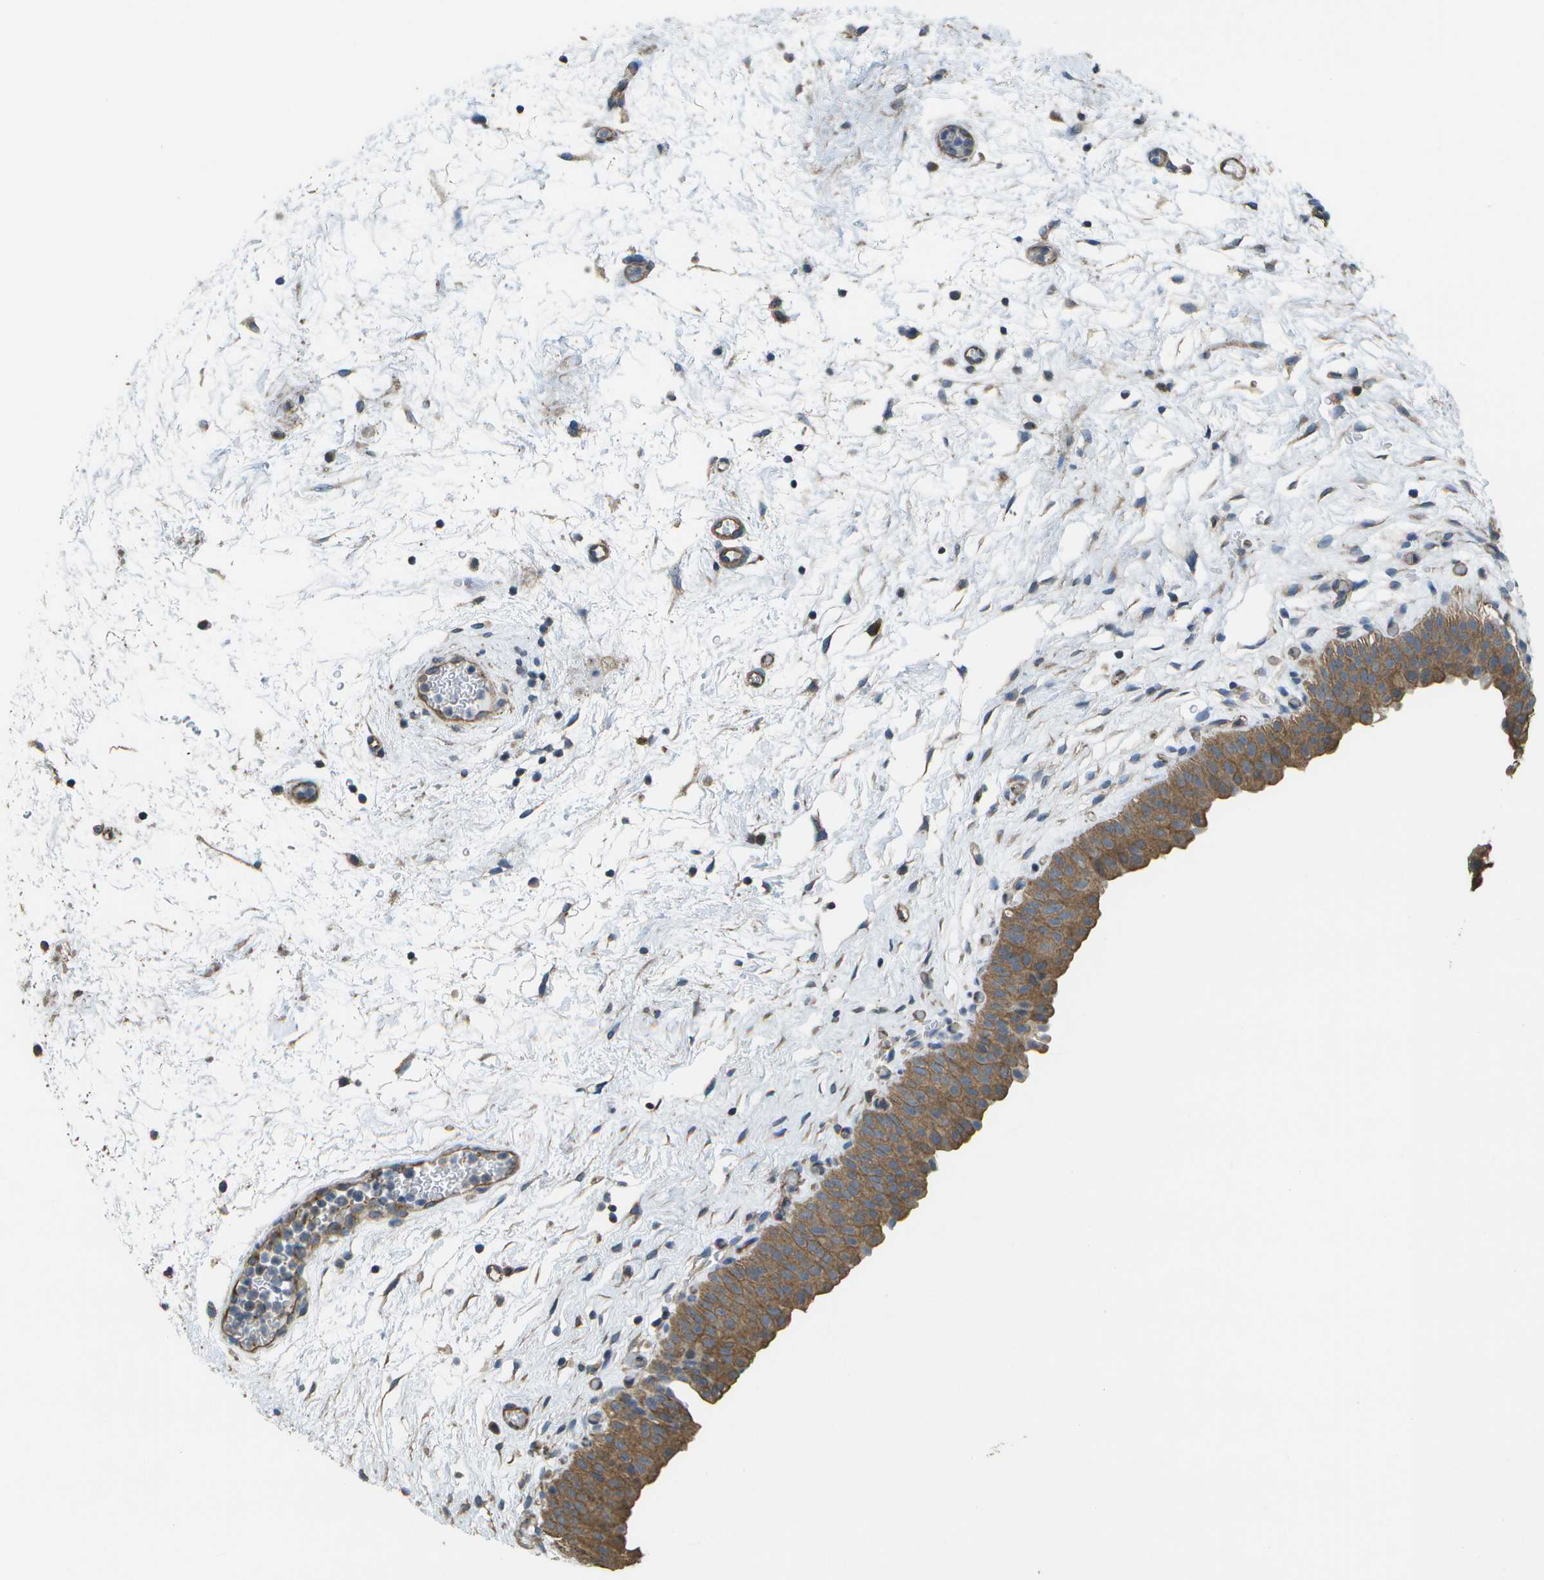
{"staining": {"intensity": "moderate", "quantity": ">75%", "location": "cytoplasmic/membranous"}, "tissue": "urinary bladder", "cell_type": "Urothelial cells", "image_type": "normal", "snomed": [{"axis": "morphology", "description": "Normal tissue, NOS"}, {"axis": "topography", "description": "Urinary bladder"}], "caption": "A high-resolution photomicrograph shows immunohistochemistry staining of unremarkable urinary bladder, which demonstrates moderate cytoplasmic/membranous expression in approximately >75% of urothelial cells.", "gene": "CLNS1A", "patient": {"sex": "male", "age": 46}}